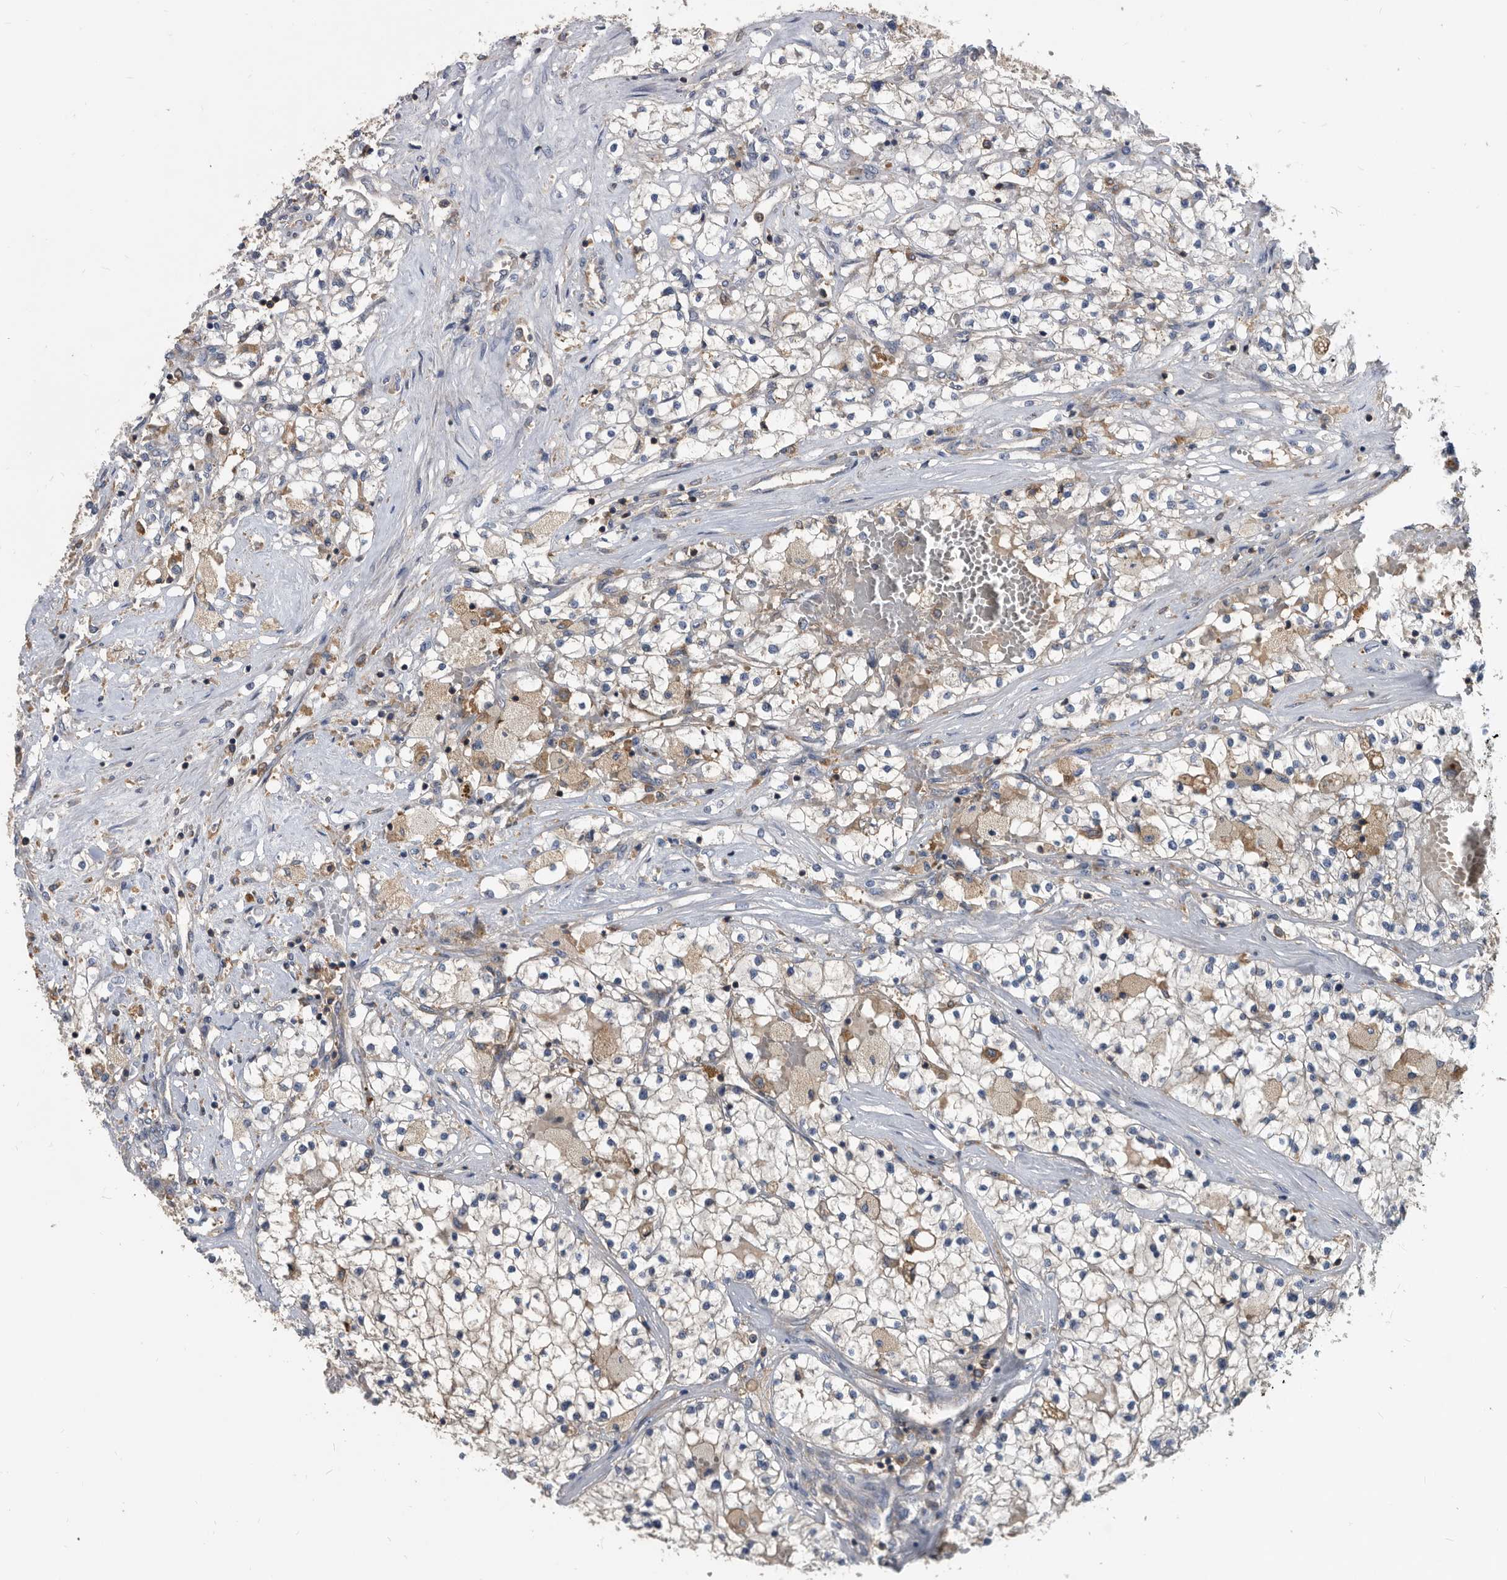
{"staining": {"intensity": "negative", "quantity": "none", "location": "none"}, "tissue": "renal cancer", "cell_type": "Tumor cells", "image_type": "cancer", "snomed": [{"axis": "morphology", "description": "Normal tissue, NOS"}, {"axis": "morphology", "description": "Adenocarcinoma, NOS"}, {"axis": "topography", "description": "Kidney"}], "caption": "The photomicrograph displays no significant staining in tumor cells of renal adenocarcinoma. (DAB (3,3'-diaminobenzidine) IHC, high magnification).", "gene": "APEH", "patient": {"sex": "male", "age": 68}}